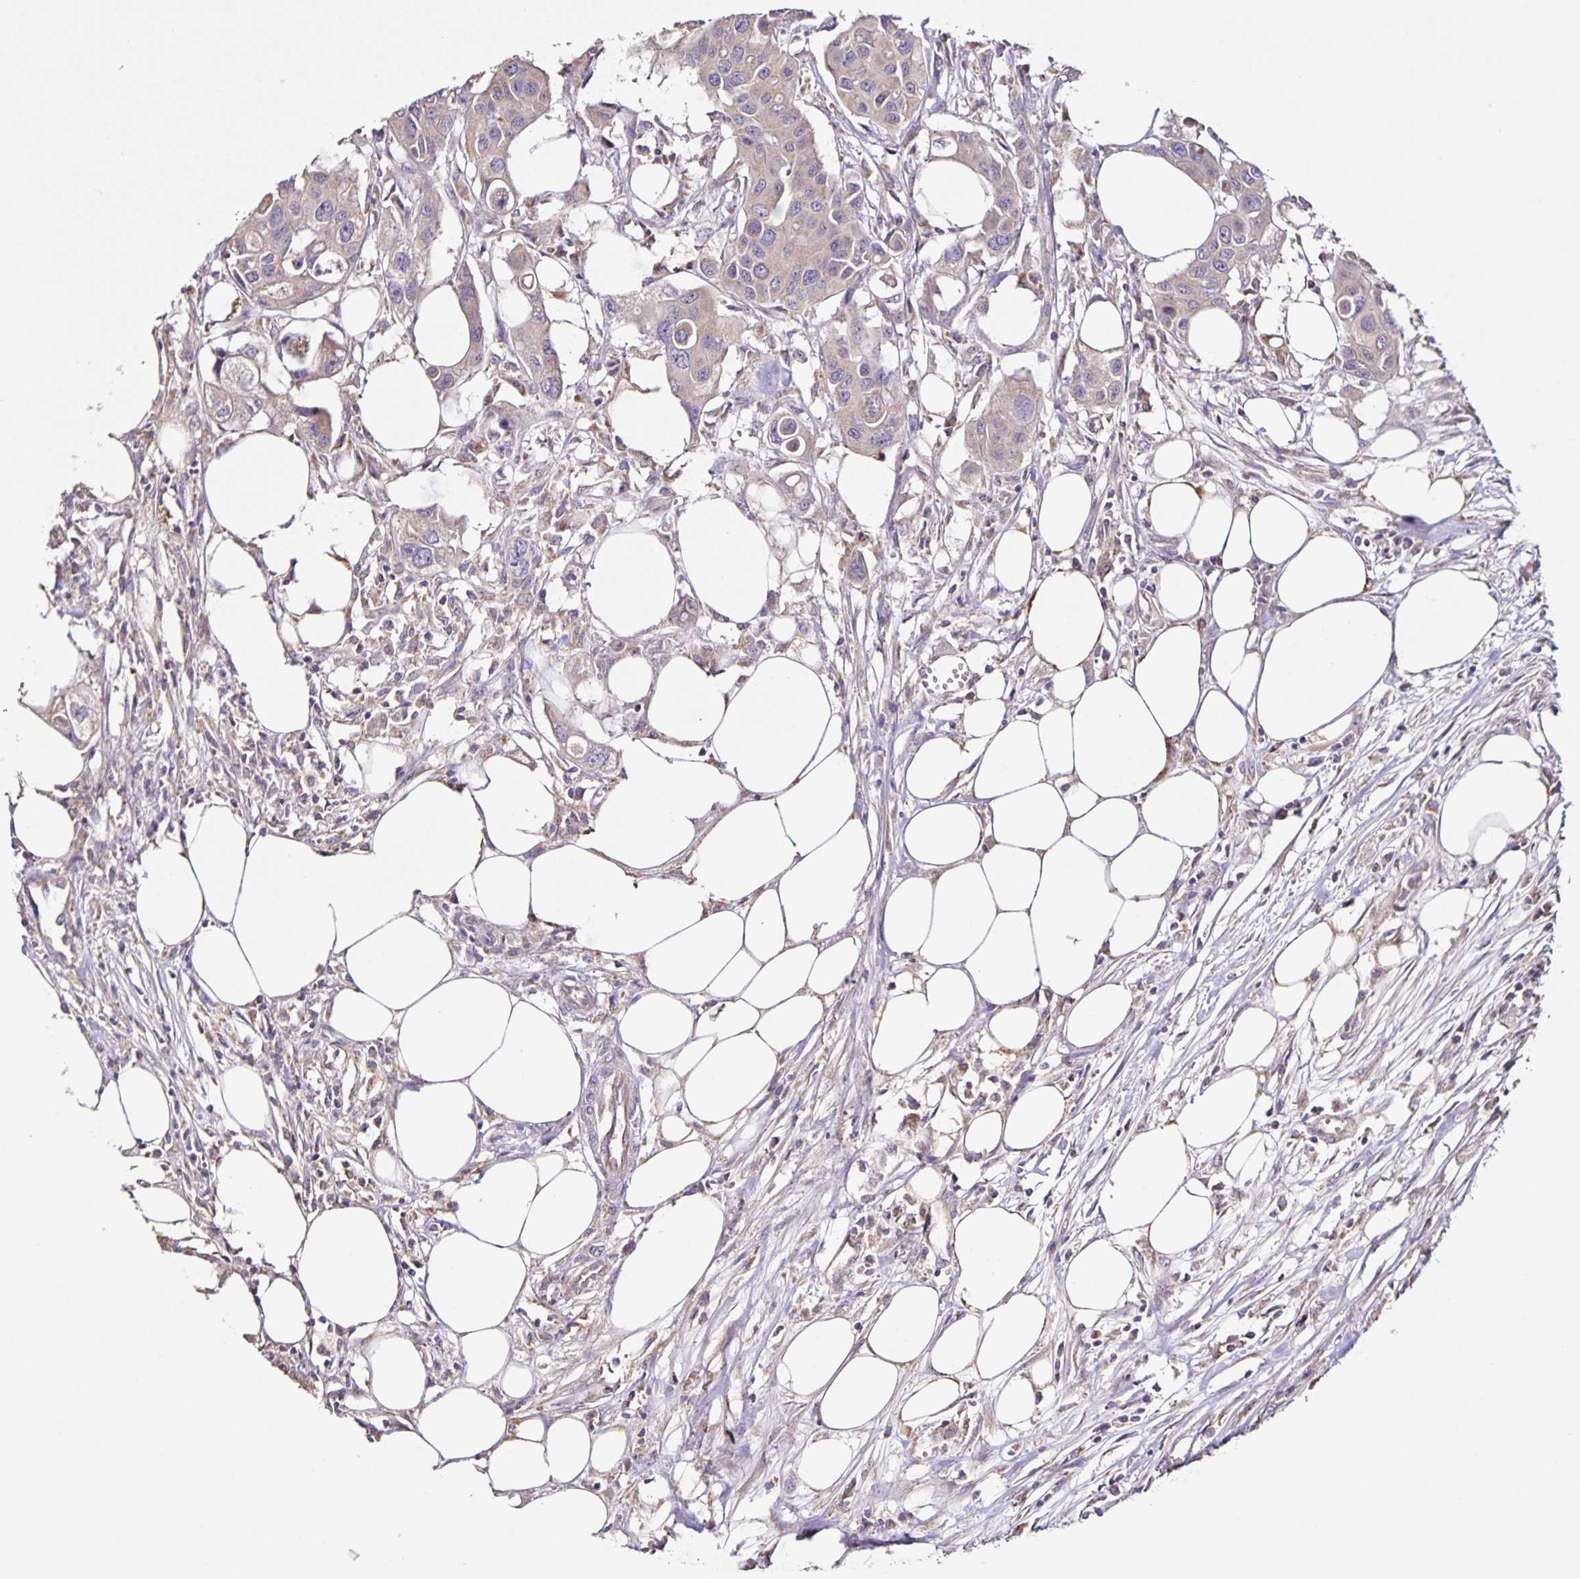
{"staining": {"intensity": "negative", "quantity": "none", "location": "none"}, "tissue": "colorectal cancer", "cell_type": "Tumor cells", "image_type": "cancer", "snomed": [{"axis": "morphology", "description": "Adenocarcinoma, NOS"}, {"axis": "topography", "description": "Colon"}], "caption": "Tumor cells are negative for brown protein staining in colorectal cancer. (IHC, brightfield microscopy, high magnification).", "gene": "MAN1A1", "patient": {"sex": "male", "age": 77}}